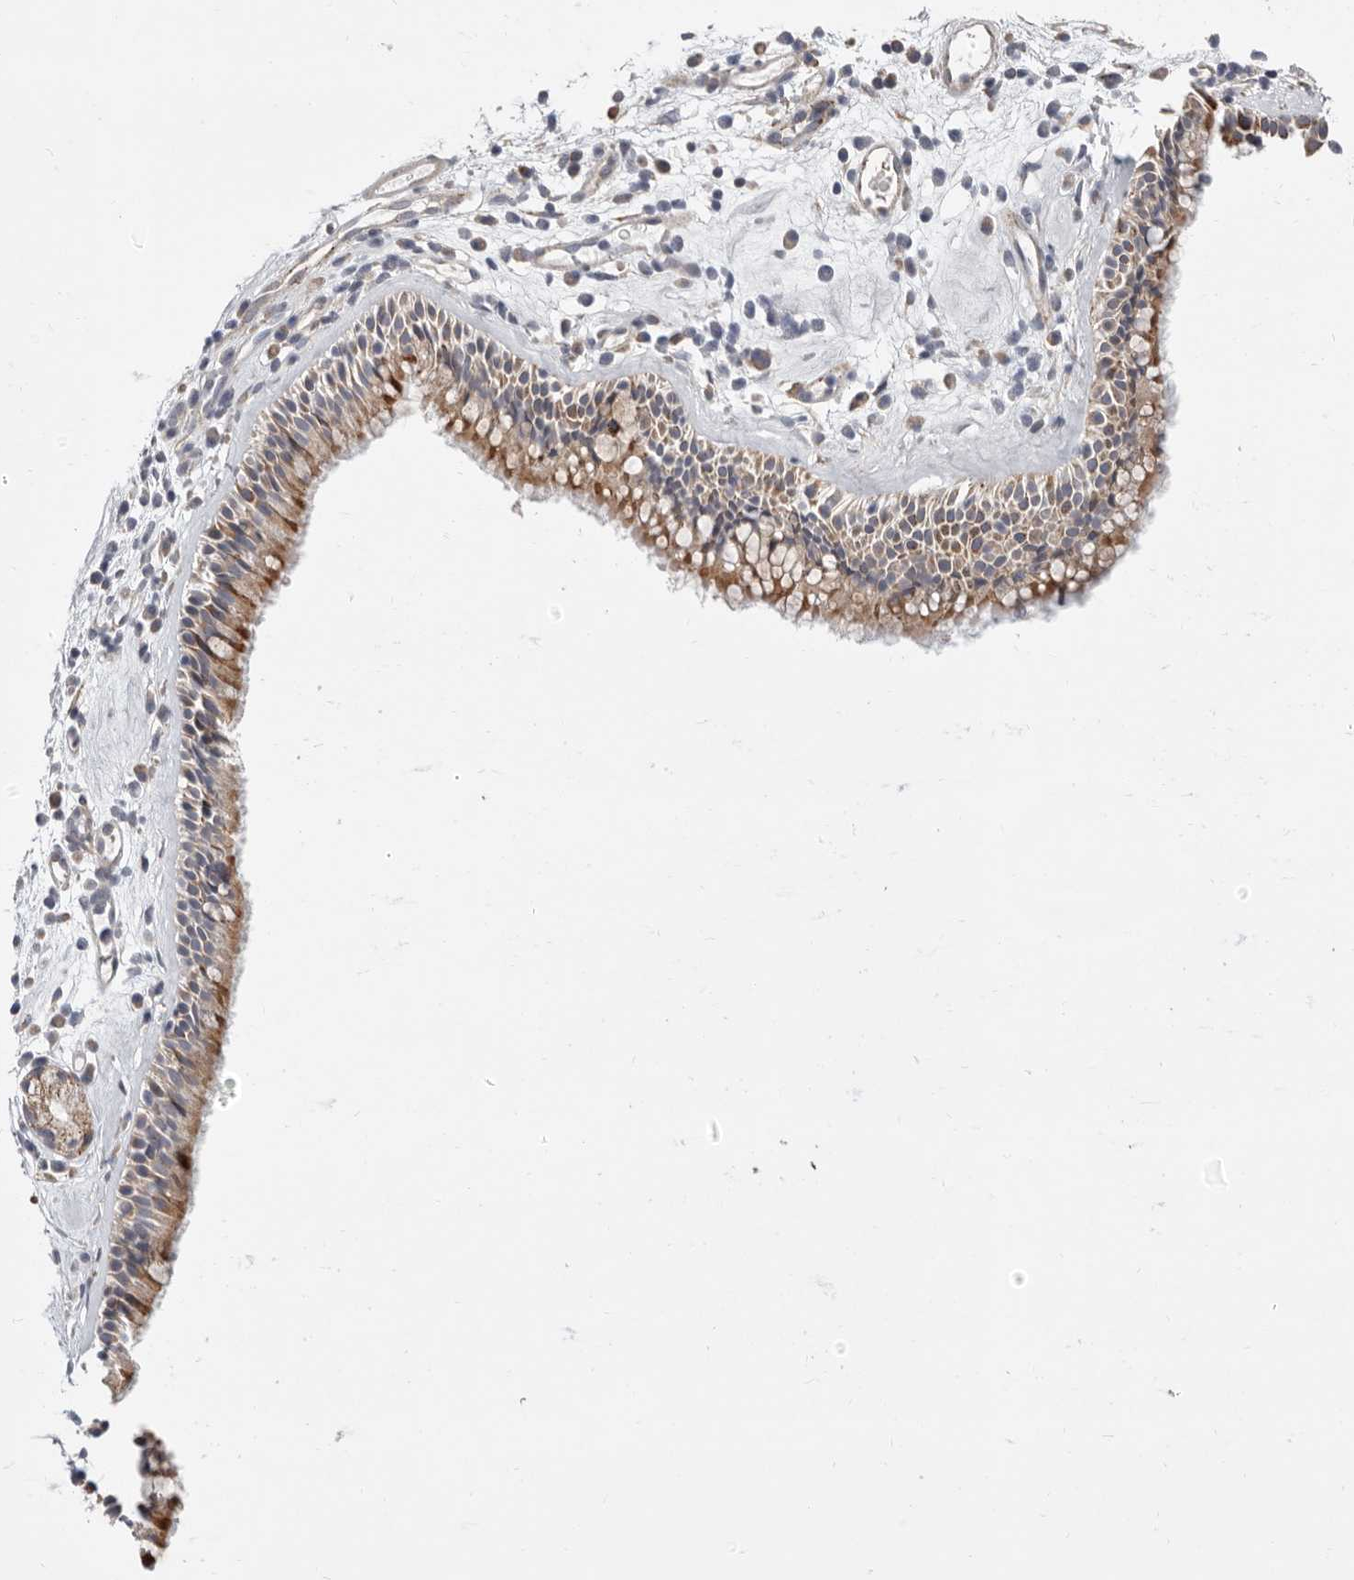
{"staining": {"intensity": "moderate", "quantity": ">75%", "location": "cytoplasmic/membranous"}, "tissue": "nasopharynx", "cell_type": "Respiratory epithelial cells", "image_type": "normal", "snomed": [{"axis": "morphology", "description": "Normal tissue, NOS"}, {"axis": "morphology", "description": "Inflammation, NOS"}, {"axis": "morphology", "description": "Malignant melanoma, Metastatic site"}, {"axis": "topography", "description": "Nasopharynx"}], "caption": "The image reveals staining of benign nasopharynx, revealing moderate cytoplasmic/membranous protein staining (brown color) within respiratory epithelial cells.", "gene": "TOR3A", "patient": {"sex": "male", "age": 70}}